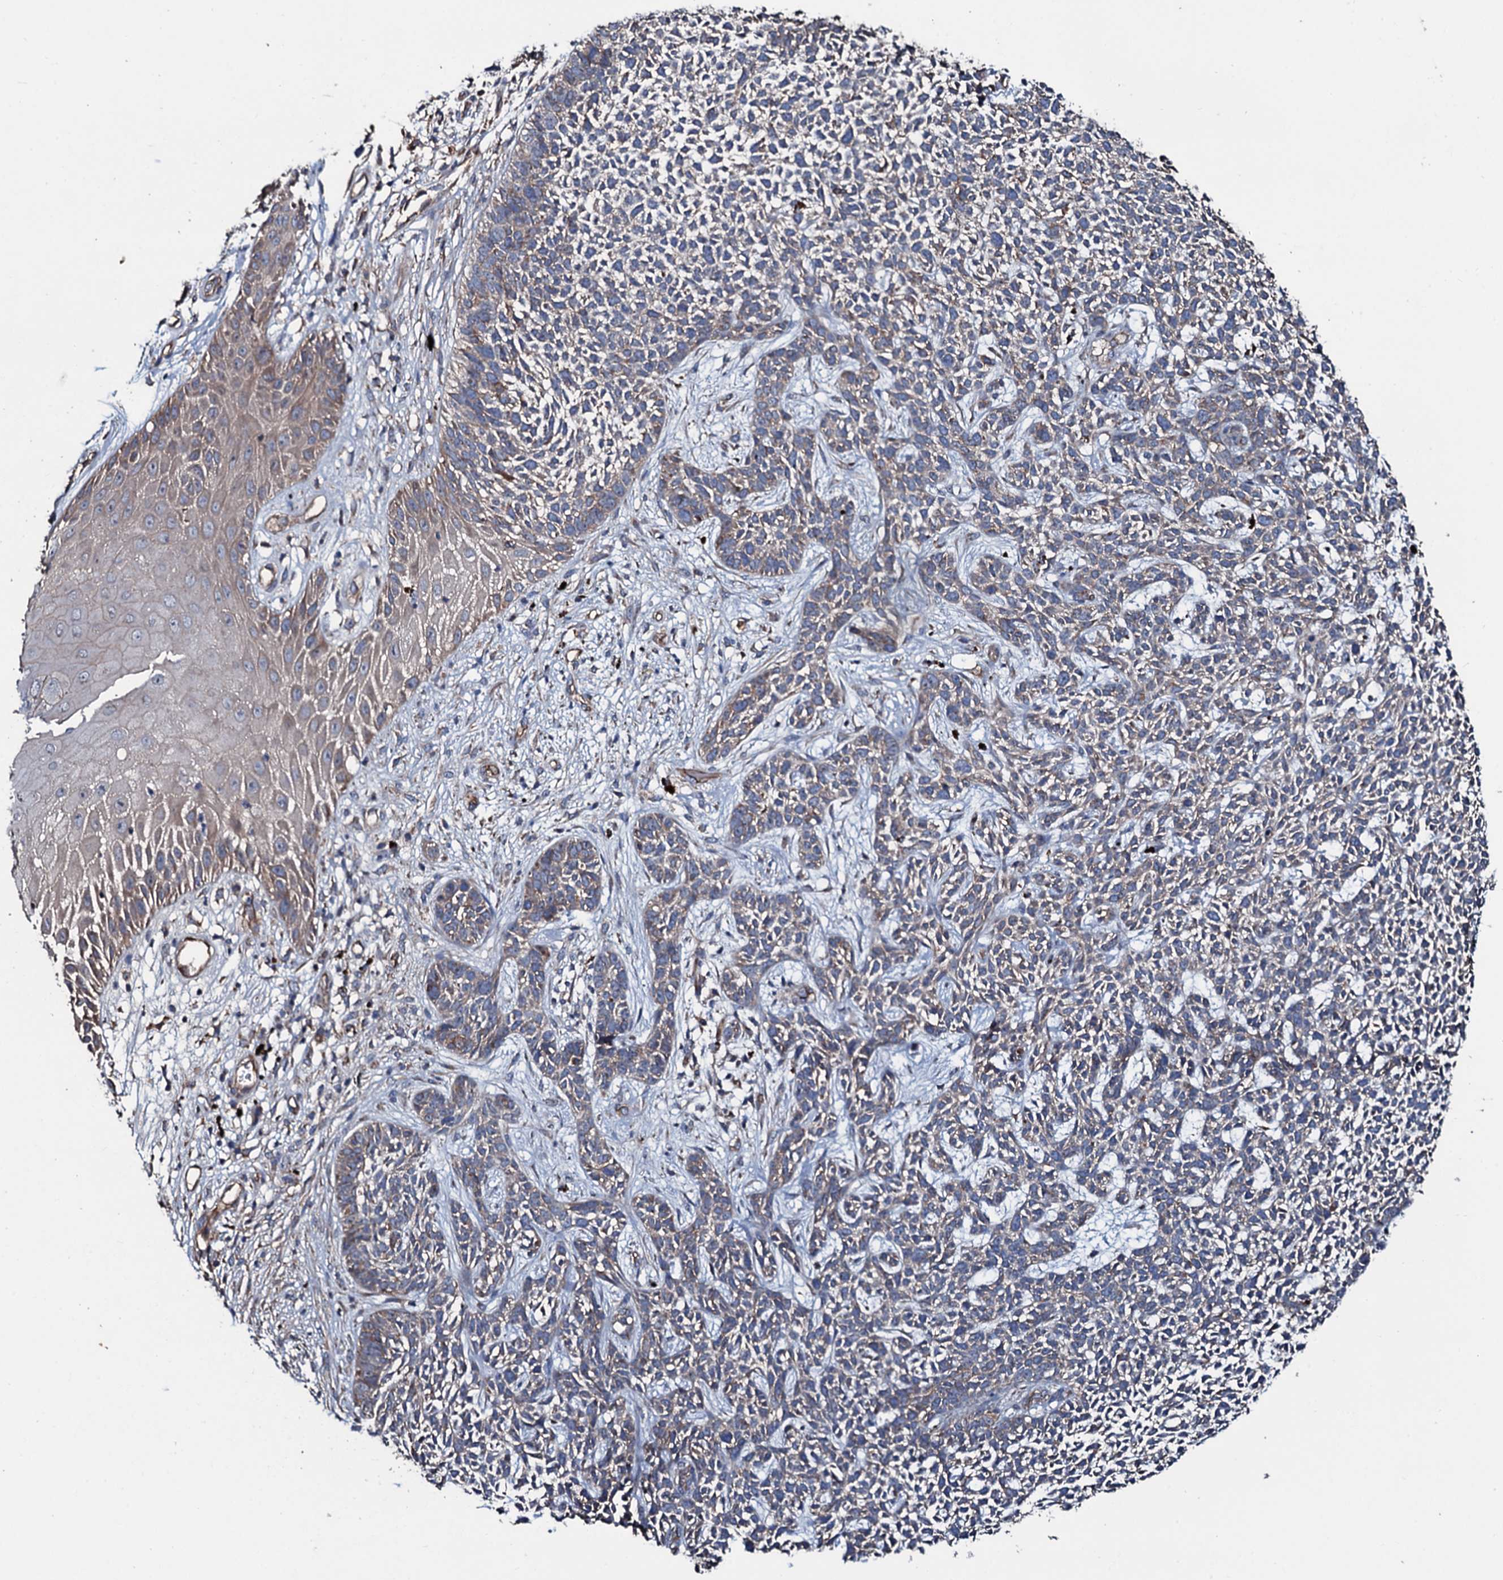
{"staining": {"intensity": "weak", "quantity": "<25%", "location": "cytoplasmic/membranous"}, "tissue": "skin cancer", "cell_type": "Tumor cells", "image_type": "cancer", "snomed": [{"axis": "morphology", "description": "Basal cell carcinoma"}, {"axis": "topography", "description": "Skin"}], "caption": "Immunohistochemical staining of human basal cell carcinoma (skin) demonstrates no significant positivity in tumor cells.", "gene": "DMAC2", "patient": {"sex": "female", "age": 84}}